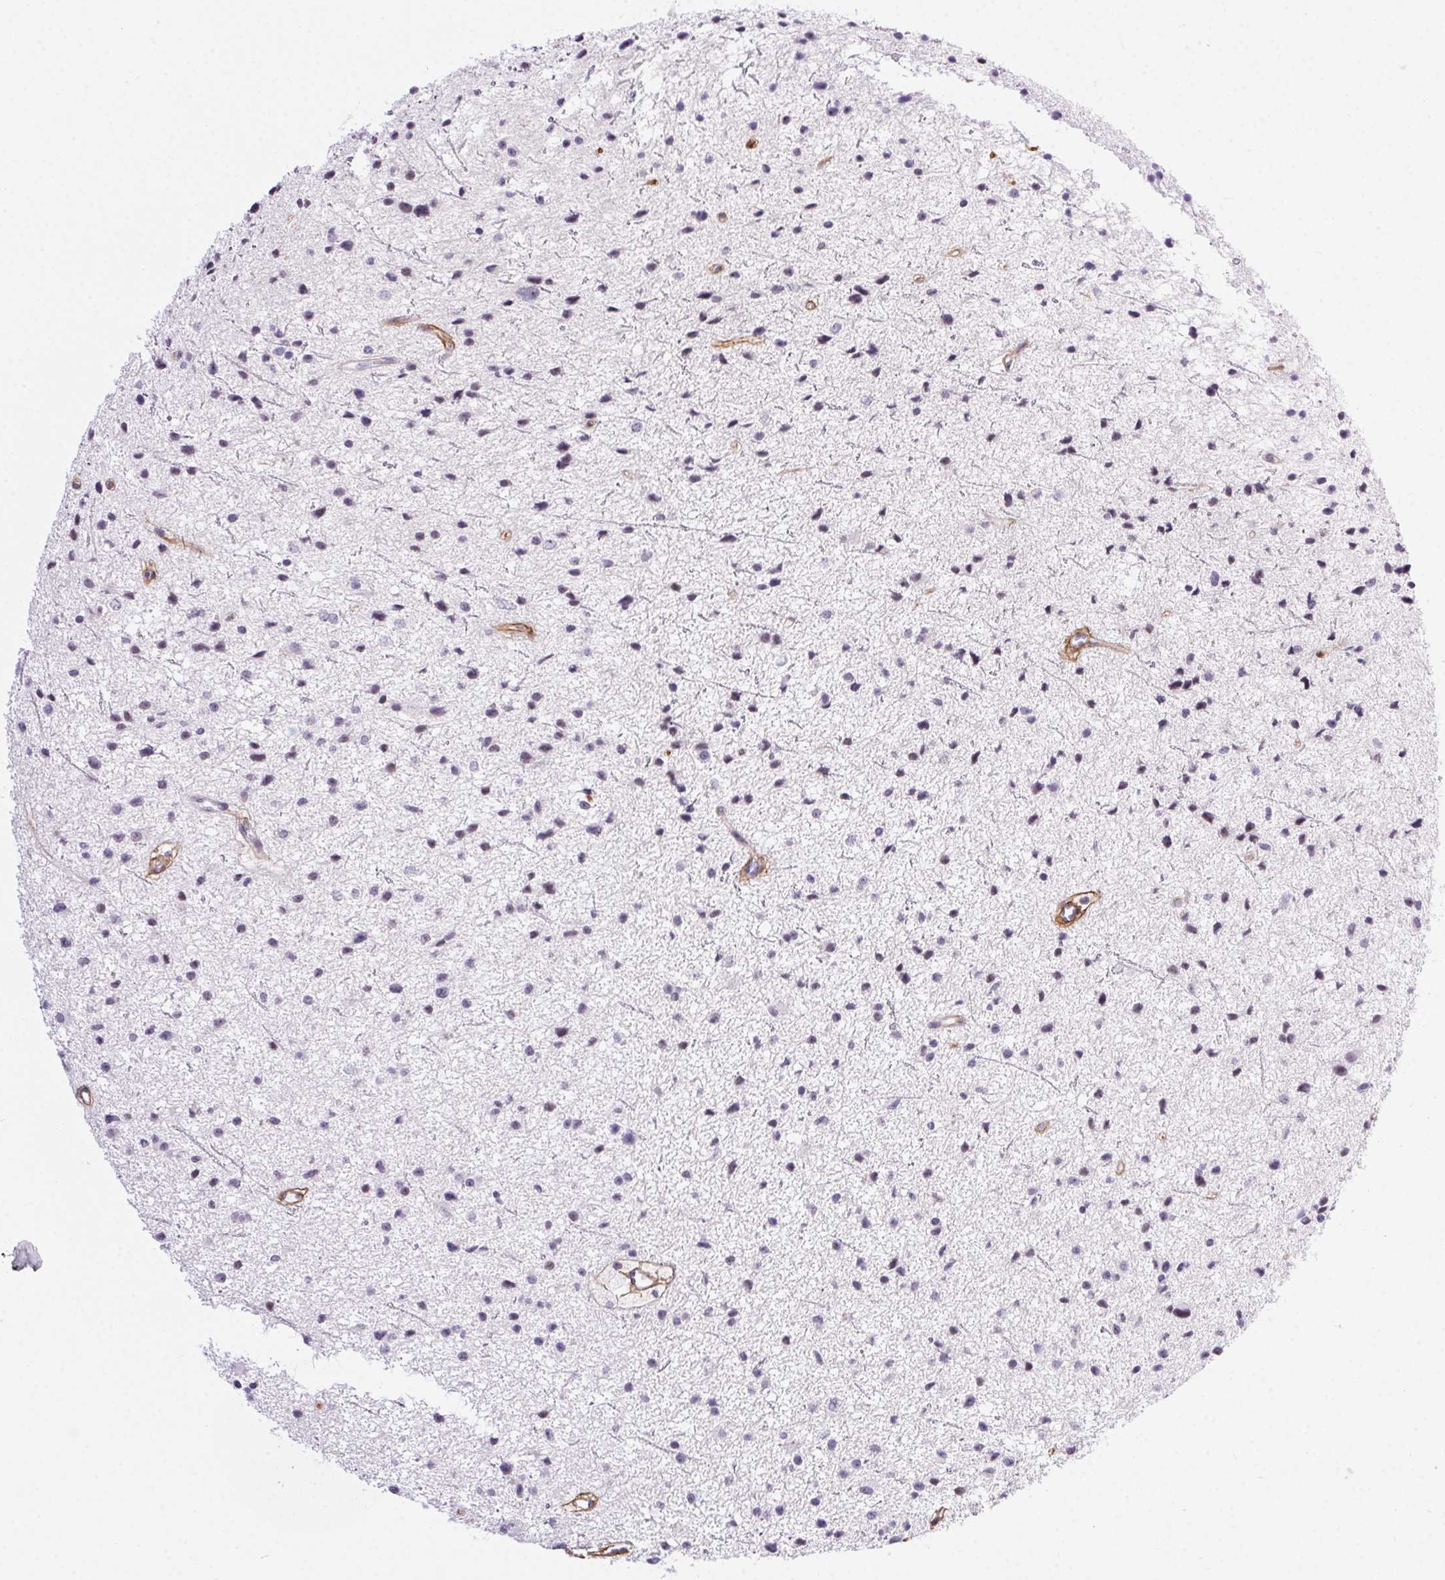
{"staining": {"intensity": "negative", "quantity": "none", "location": "none"}, "tissue": "glioma", "cell_type": "Tumor cells", "image_type": "cancer", "snomed": [{"axis": "morphology", "description": "Glioma, malignant, Low grade"}, {"axis": "topography", "description": "Brain"}], "caption": "DAB (3,3'-diaminobenzidine) immunohistochemical staining of glioma reveals no significant positivity in tumor cells. Brightfield microscopy of immunohistochemistry stained with DAB (3,3'-diaminobenzidine) (brown) and hematoxylin (blue), captured at high magnification.", "gene": "PDZD2", "patient": {"sex": "male", "age": 43}}